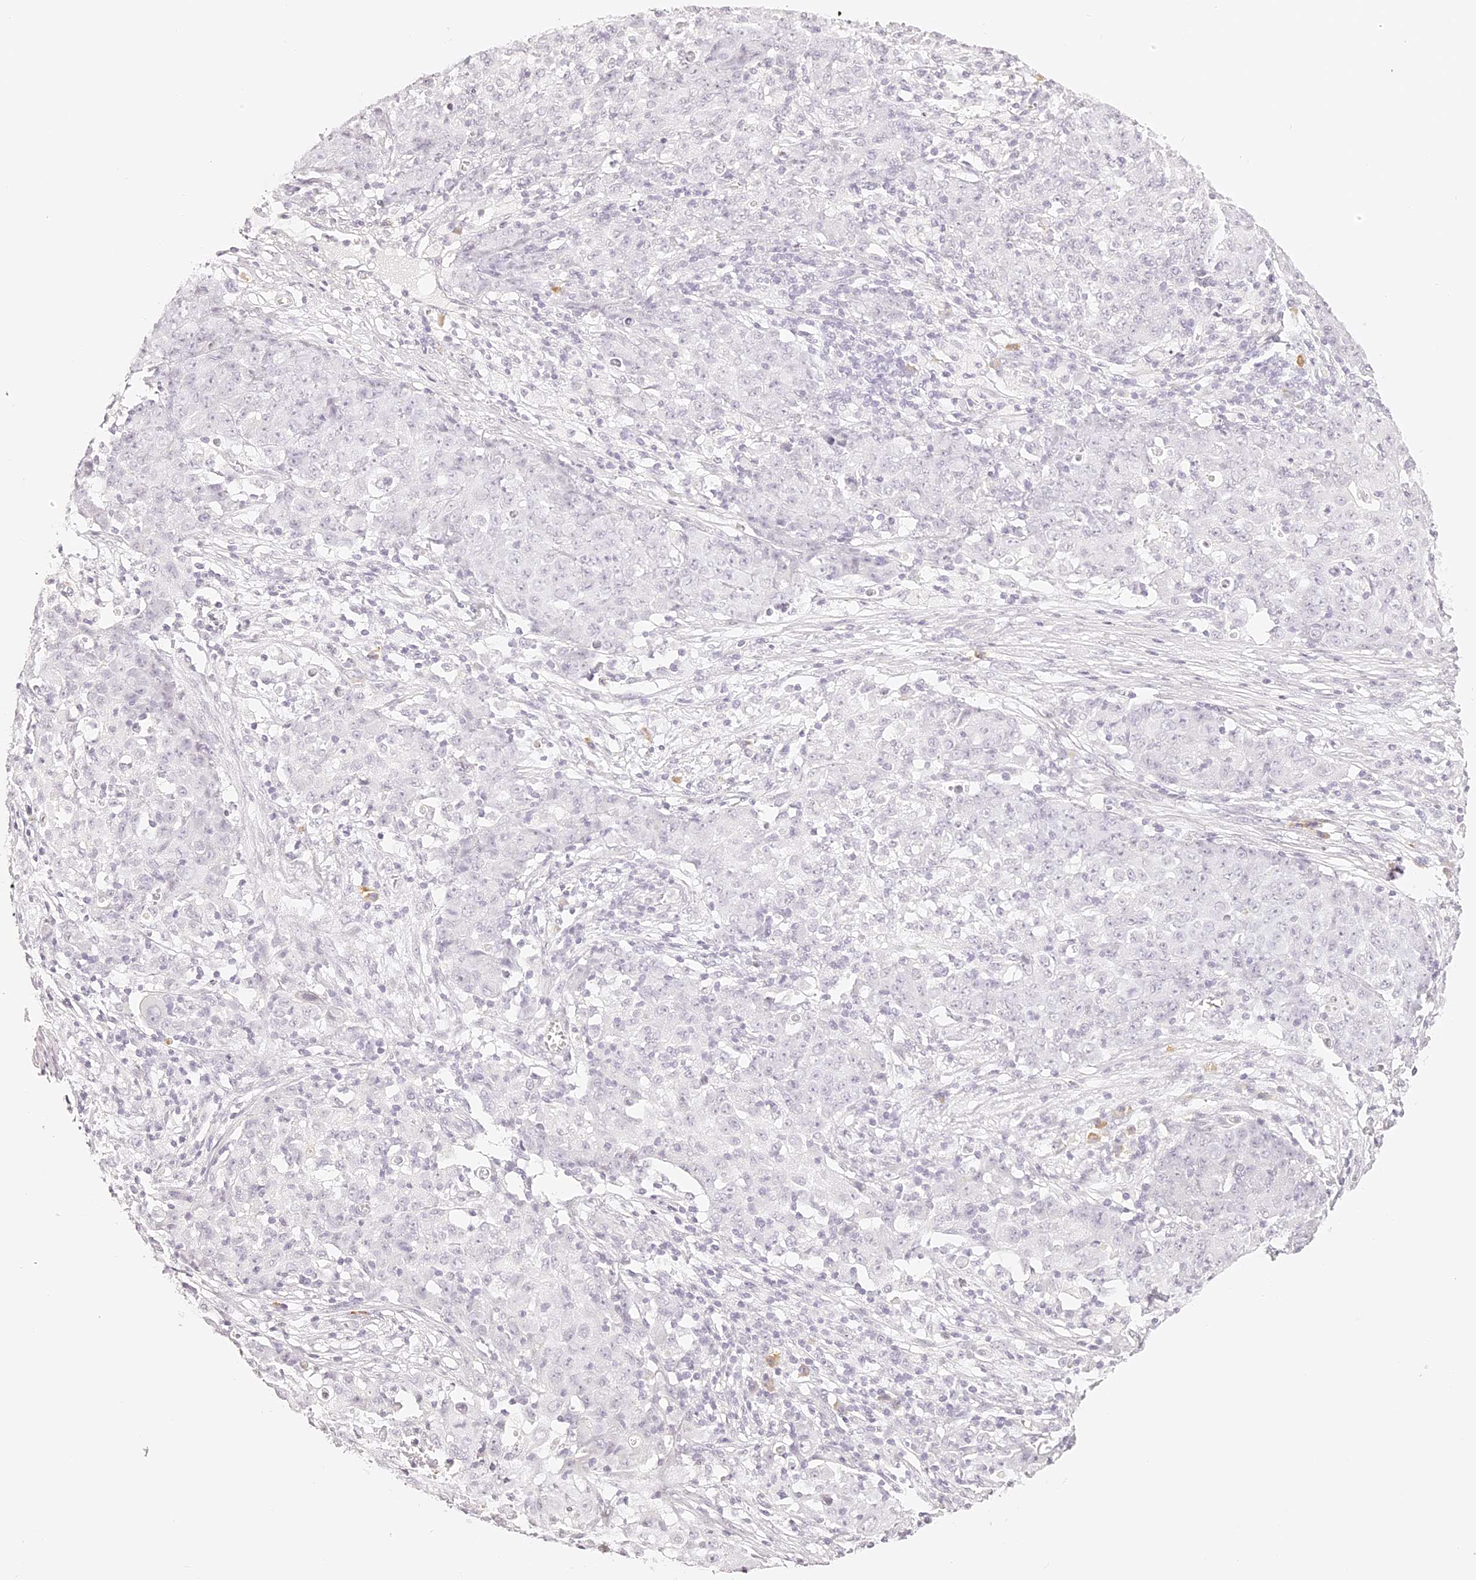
{"staining": {"intensity": "negative", "quantity": "none", "location": "none"}, "tissue": "ovarian cancer", "cell_type": "Tumor cells", "image_type": "cancer", "snomed": [{"axis": "morphology", "description": "Carcinoma, endometroid"}, {"axis": "topography", "description": "Ovary"}], "caption": "Human ovarian endometroid carcinoma stained for a protein using immunohistochemistry displays no staining in tumor cells.", "gene": "TRIM45", "patient": {"sex": "female", "age": 42}}